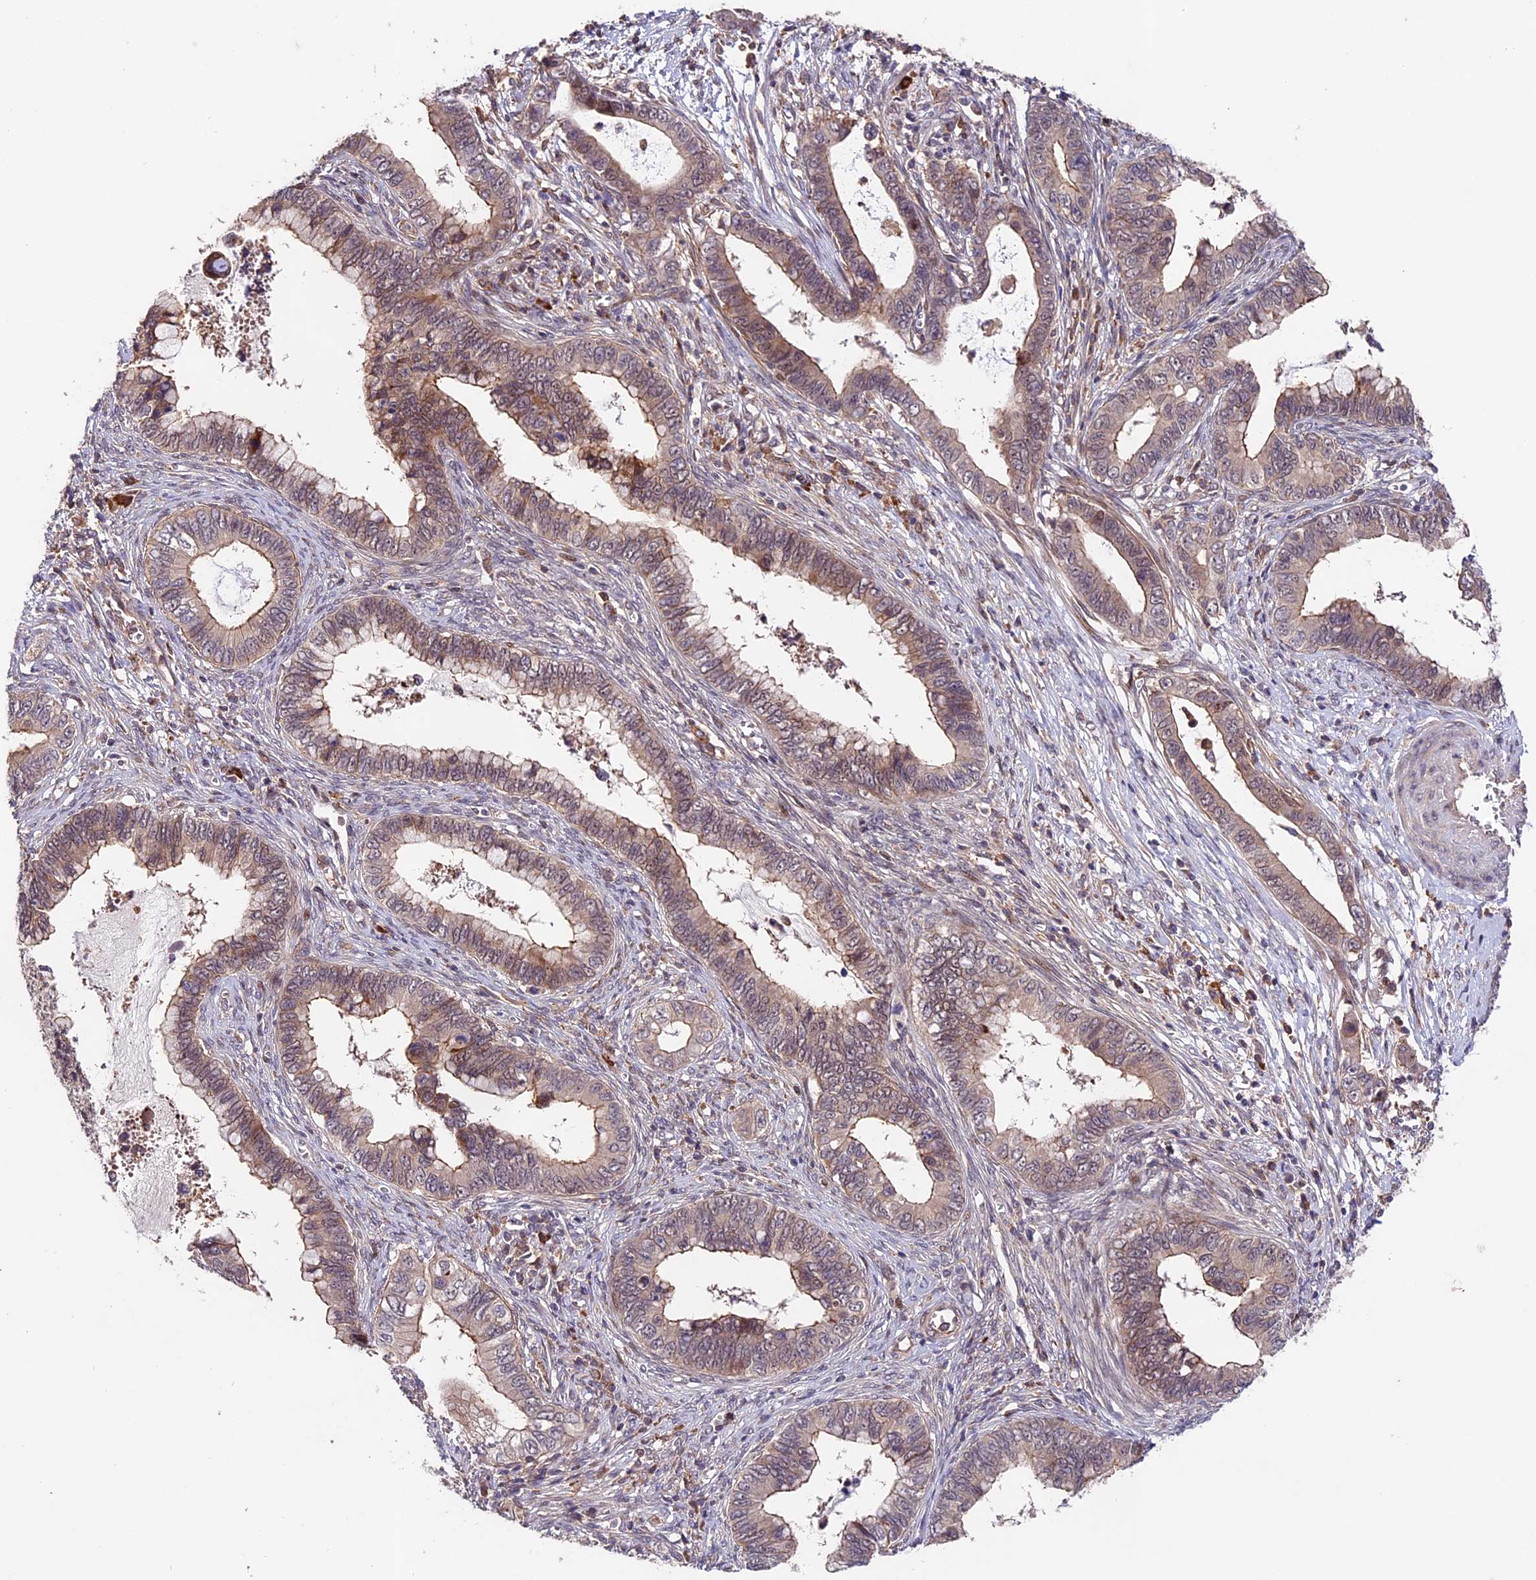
{"staining": {"intensity": "weak", "quantity": "25%-75%", "location": "cytoplasmic/membranous"}, "tissue": "cervical cancer", "cell_type": "Tumor cells", "image_type": "cancer", "snomed": [{"axis": "morphology", "description": "Adenocarcinoma, NOS"}, {"axis": "topography", "description": "Cervix"}], "caption": "The photomicrograph shows a brown stain indicating the presence of a protein in the cytoplasmic/membranous of tumor cells in cervical cancer (adenocarcinoma).", "gene": "CACNA1H", "patient": {"sex": "female", "age": 44}}